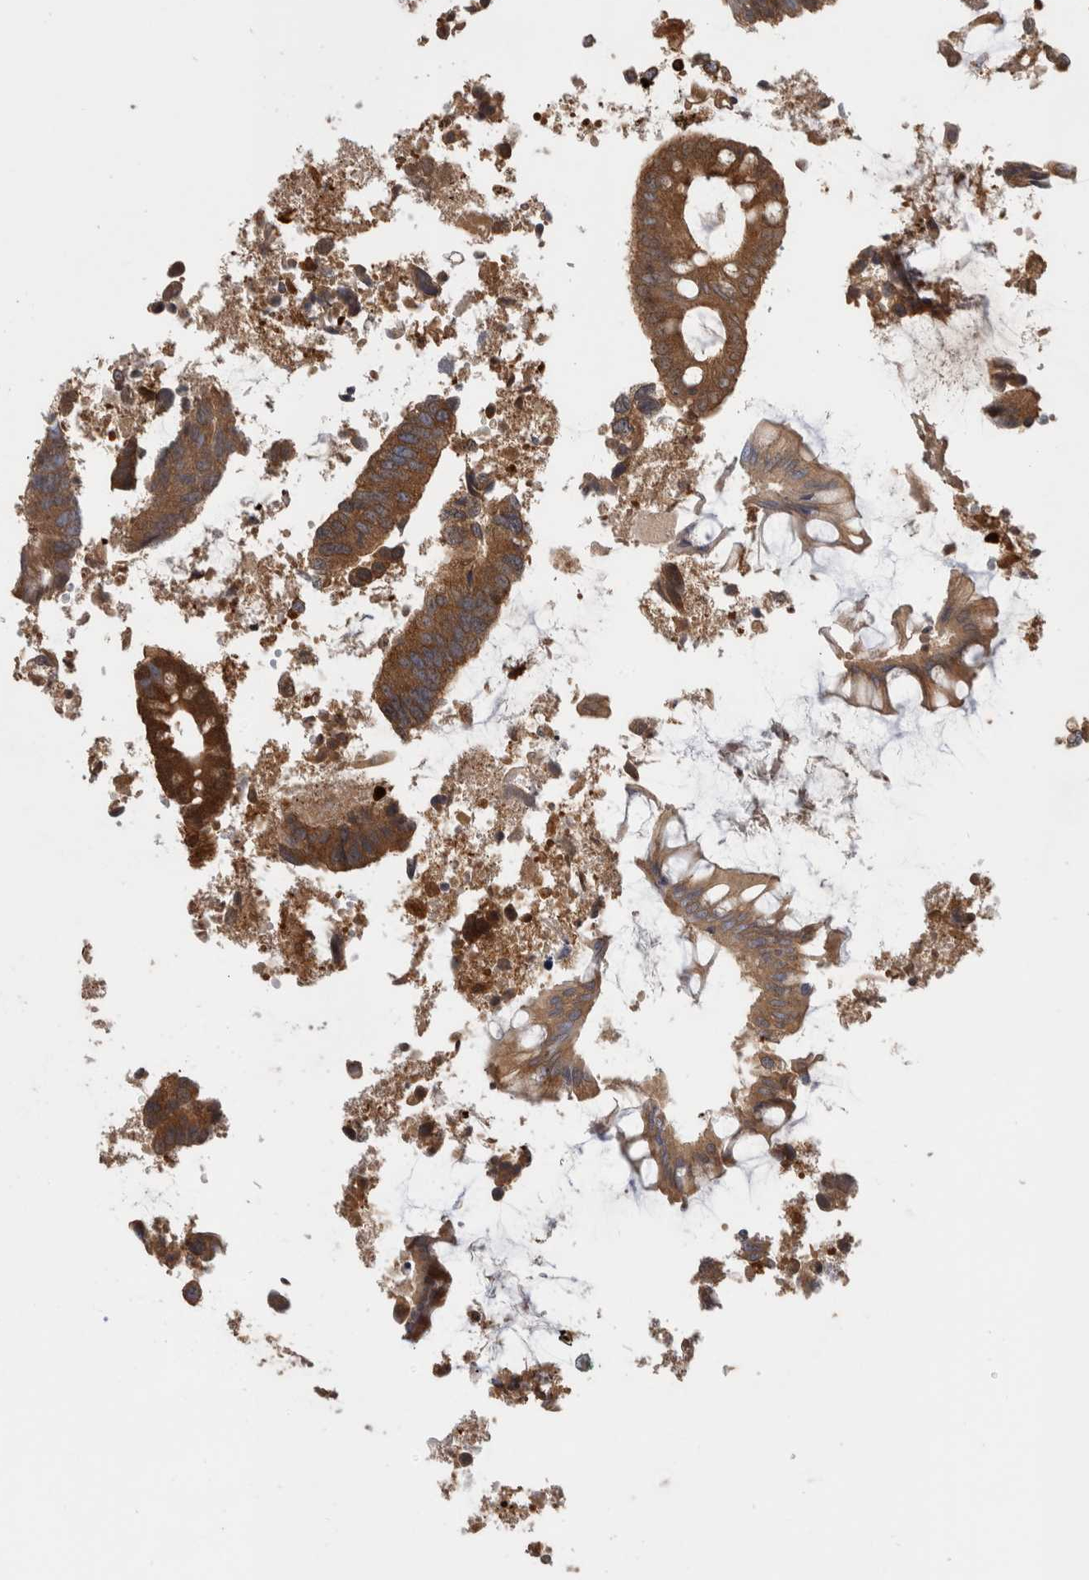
{"staining": {"intensity": "moderate", "quantity": ">75%", "location": "cytoplasmic/membranous"}, "tissue": "colorectal cancer", "cell_type": "Tumor cells", "image_type": "cancer", "snomed": [{"axis": "morphology", "description": "Adenocarcinoma, NOS"}, {"axis": "topography", "description": "Rectum"}], "caption": "The immunohistochemical stain highlights moderate cytoplasmic/membranous staining in tumor cells of adenocarcinoma (colorectal) tissue. (DAB (3,3'-diaminobenzidine) = brown stain, brightfield microscopy at high magnification).", "gene": "TBCE", "patient": {"sex": "male", "age": 84}}